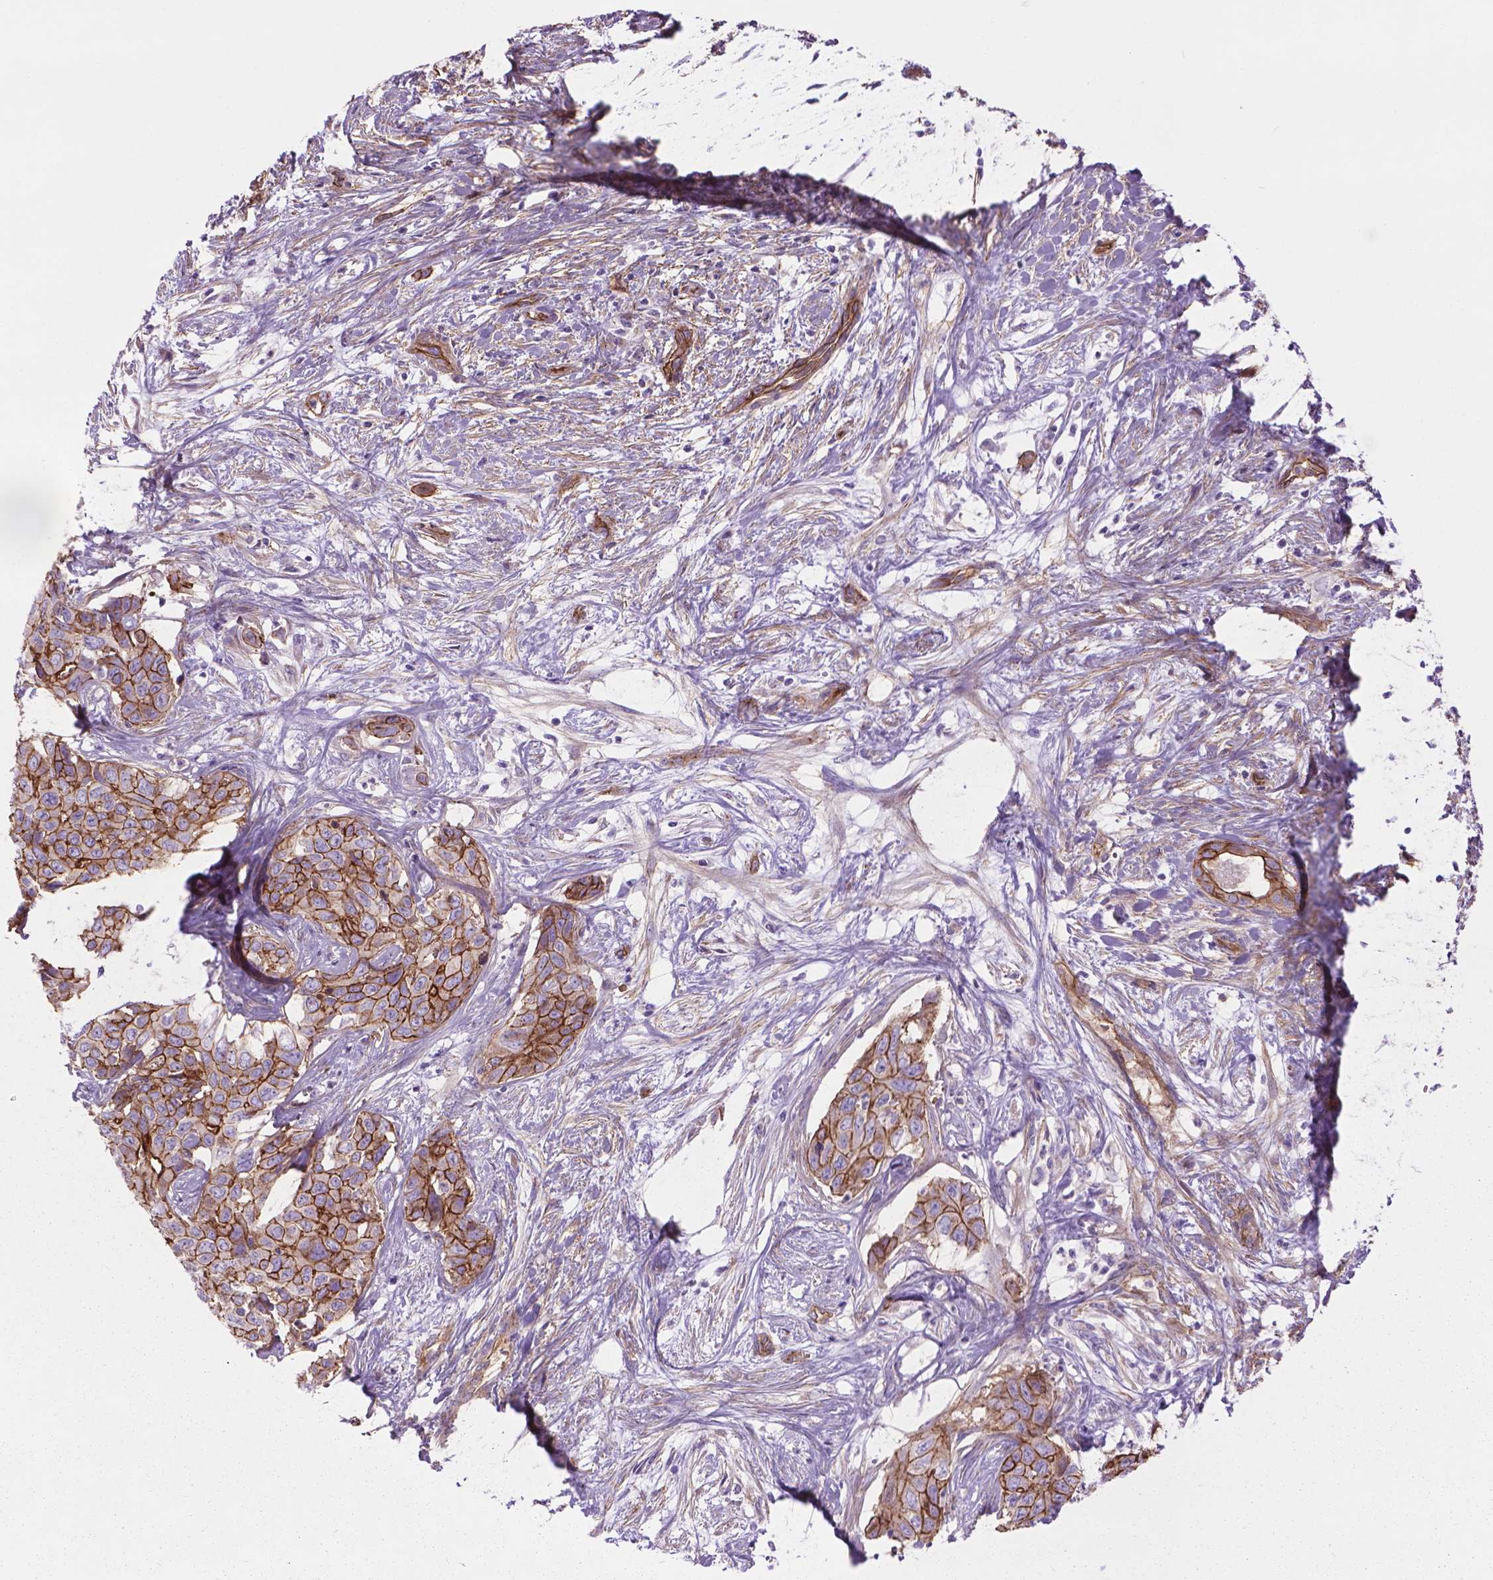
{"staining": {"intensity": "strong", "quantity": ">75%", "location": "cytoplasmic/membranous"}, "tissue": "liver cancer", "cell_type": "Tumor cells", "image_type": "cancer", "snomed": [{"axis": "morphology", "description": "Cholangiocarcinoma"}, {"axis": "topography", "description": "Liver"}], "caption": "Immunohistochemical staining of liver cancer (cholangiocarcinoma) reveals high levels of strong cytoplasmic/membranous protein positivity in approximately >75% of tumor cells. Using DAB (brown) and hematoxylin (blue) stains, captured at high magnification using brightfield microscopy.", "gene": "TENT5A", "patient": {"sex": "female", "age": 65}}